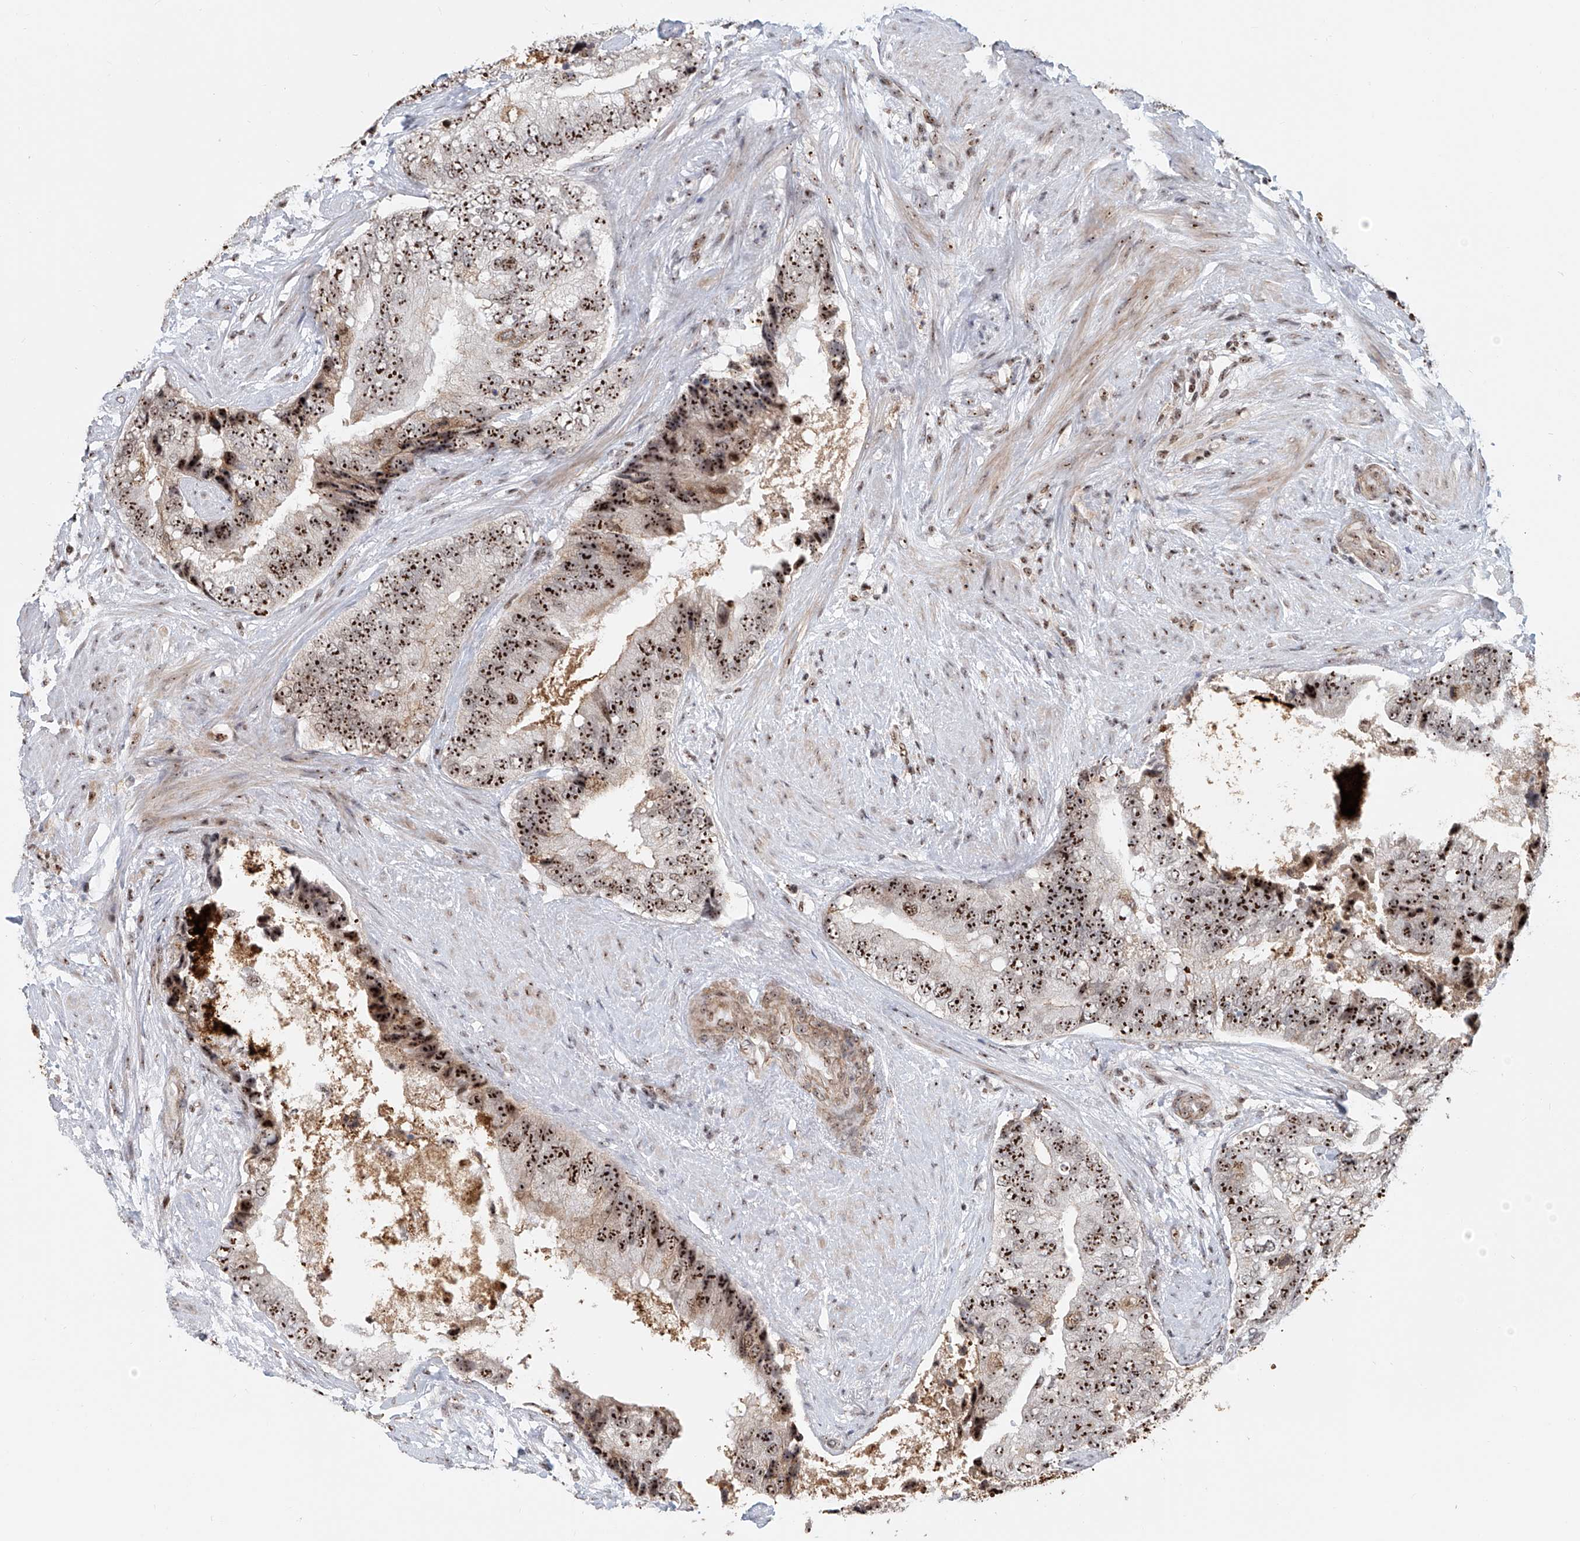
{"staining": {"intensity": "strong", "quantity": ">75%", "location": "nuclear"}, "tissue": "prostate cancer", "cell_type": "Tumor cells", "image_type": "cancer", "snomed": [{"axis": "morphology", "description": "Adenocarcinoma, High grade"}, {"axis": "topography", "description": "Prostate"}], "caption": "Immunohistochemical staining of prostate cancer (high-grade adenocarcinoma) displays high levels of strong nuclear protein expression in about >75% of tumor cells. (DAB IHC, brown staining for protein, blue staining for nuclei).", "gene": "PRUNE2", "patient": {"sex": "male", "age": 70}}